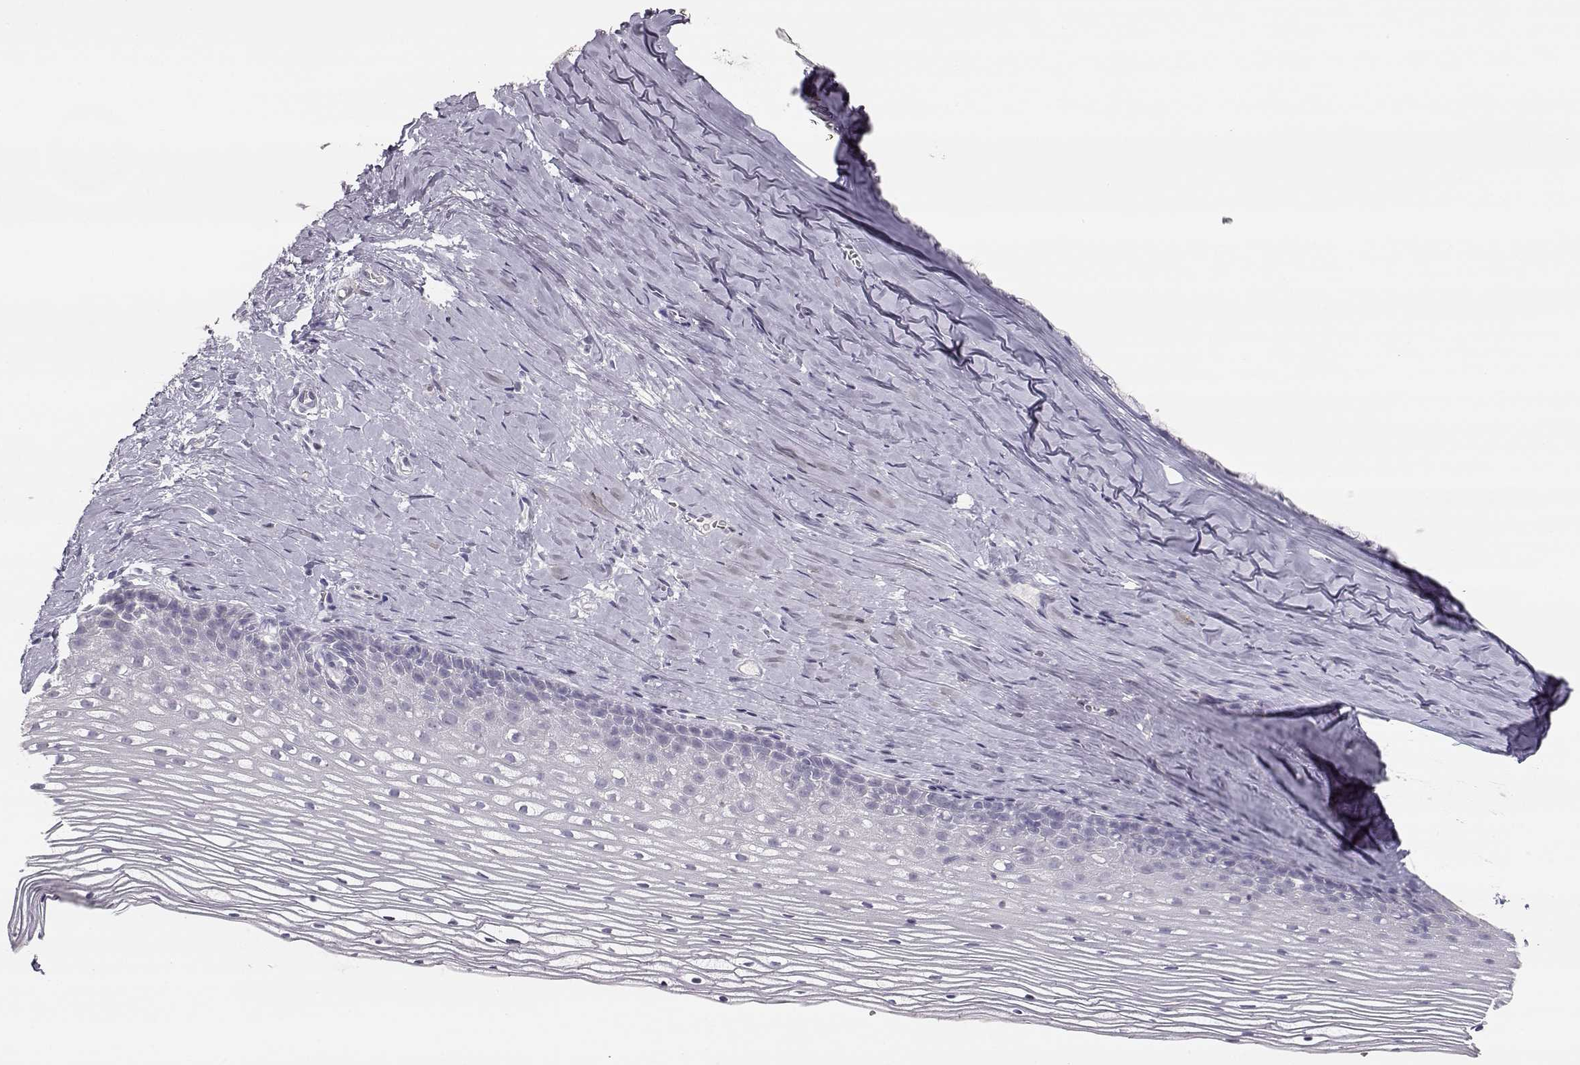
{"staining": {"intensity": "negative", "quantity": "none", "location": "none"}, "tissue": "cervix", "cell_type": "Glandular cells", "image_type": "normal", "snomed": [{"axis": "morphology", "description": "Normal tissue, NOS"}, {"axis": "topography", "description": "Cervix"}], "caption": "The micrograph exhibits no significant expression in glandular cells of cervix. (Stains: DAB (3,3'-diaminobenzidine) immunohistochemistry with hematoxylin counter stain, Microscopy: brightfield microscopy at high magnification).", "gene": "TKTL1", "patient": {"sex": "female", "age": 40}}